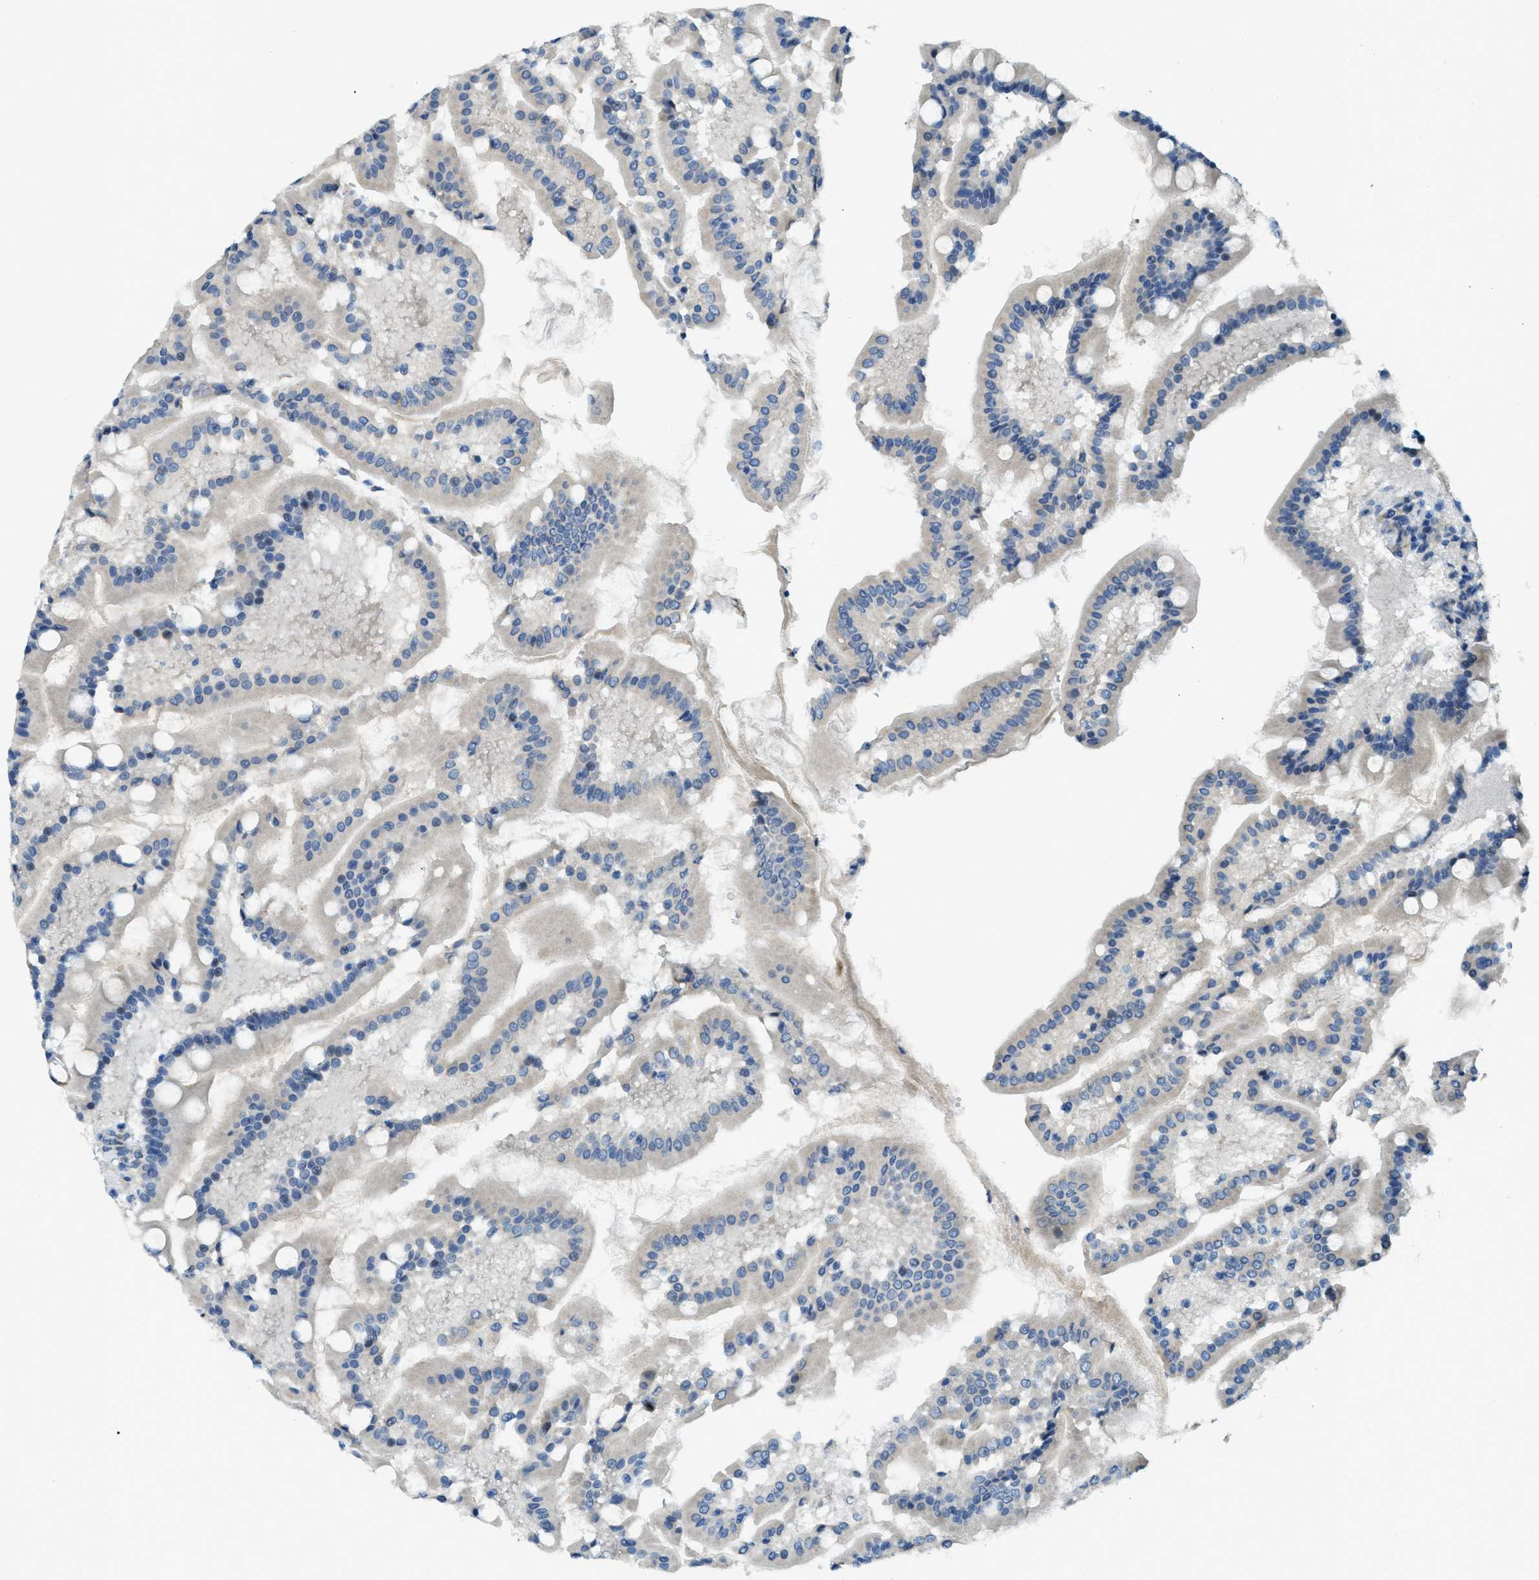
{"staining": {"intensity": "weak", "quantity": "25%-75%", "location": "cytoplasmic/membranous"}, "tissue": "duodenum", "cell_type": "Glandular cells", "image_type": "normal", "snomed": [{"axis": "morphology", "description": "Normal tissue, NOS"}, {"axis": "topography", "description": "Duodenum"}], "caption": "This is a photomicrograph of IHC staining of benign duodenum, which shows weak staining in the cytoplasmic/membranous of glandular cells.", "gene": "SNX14", "patient": {"sex": "male", "age": 50}}